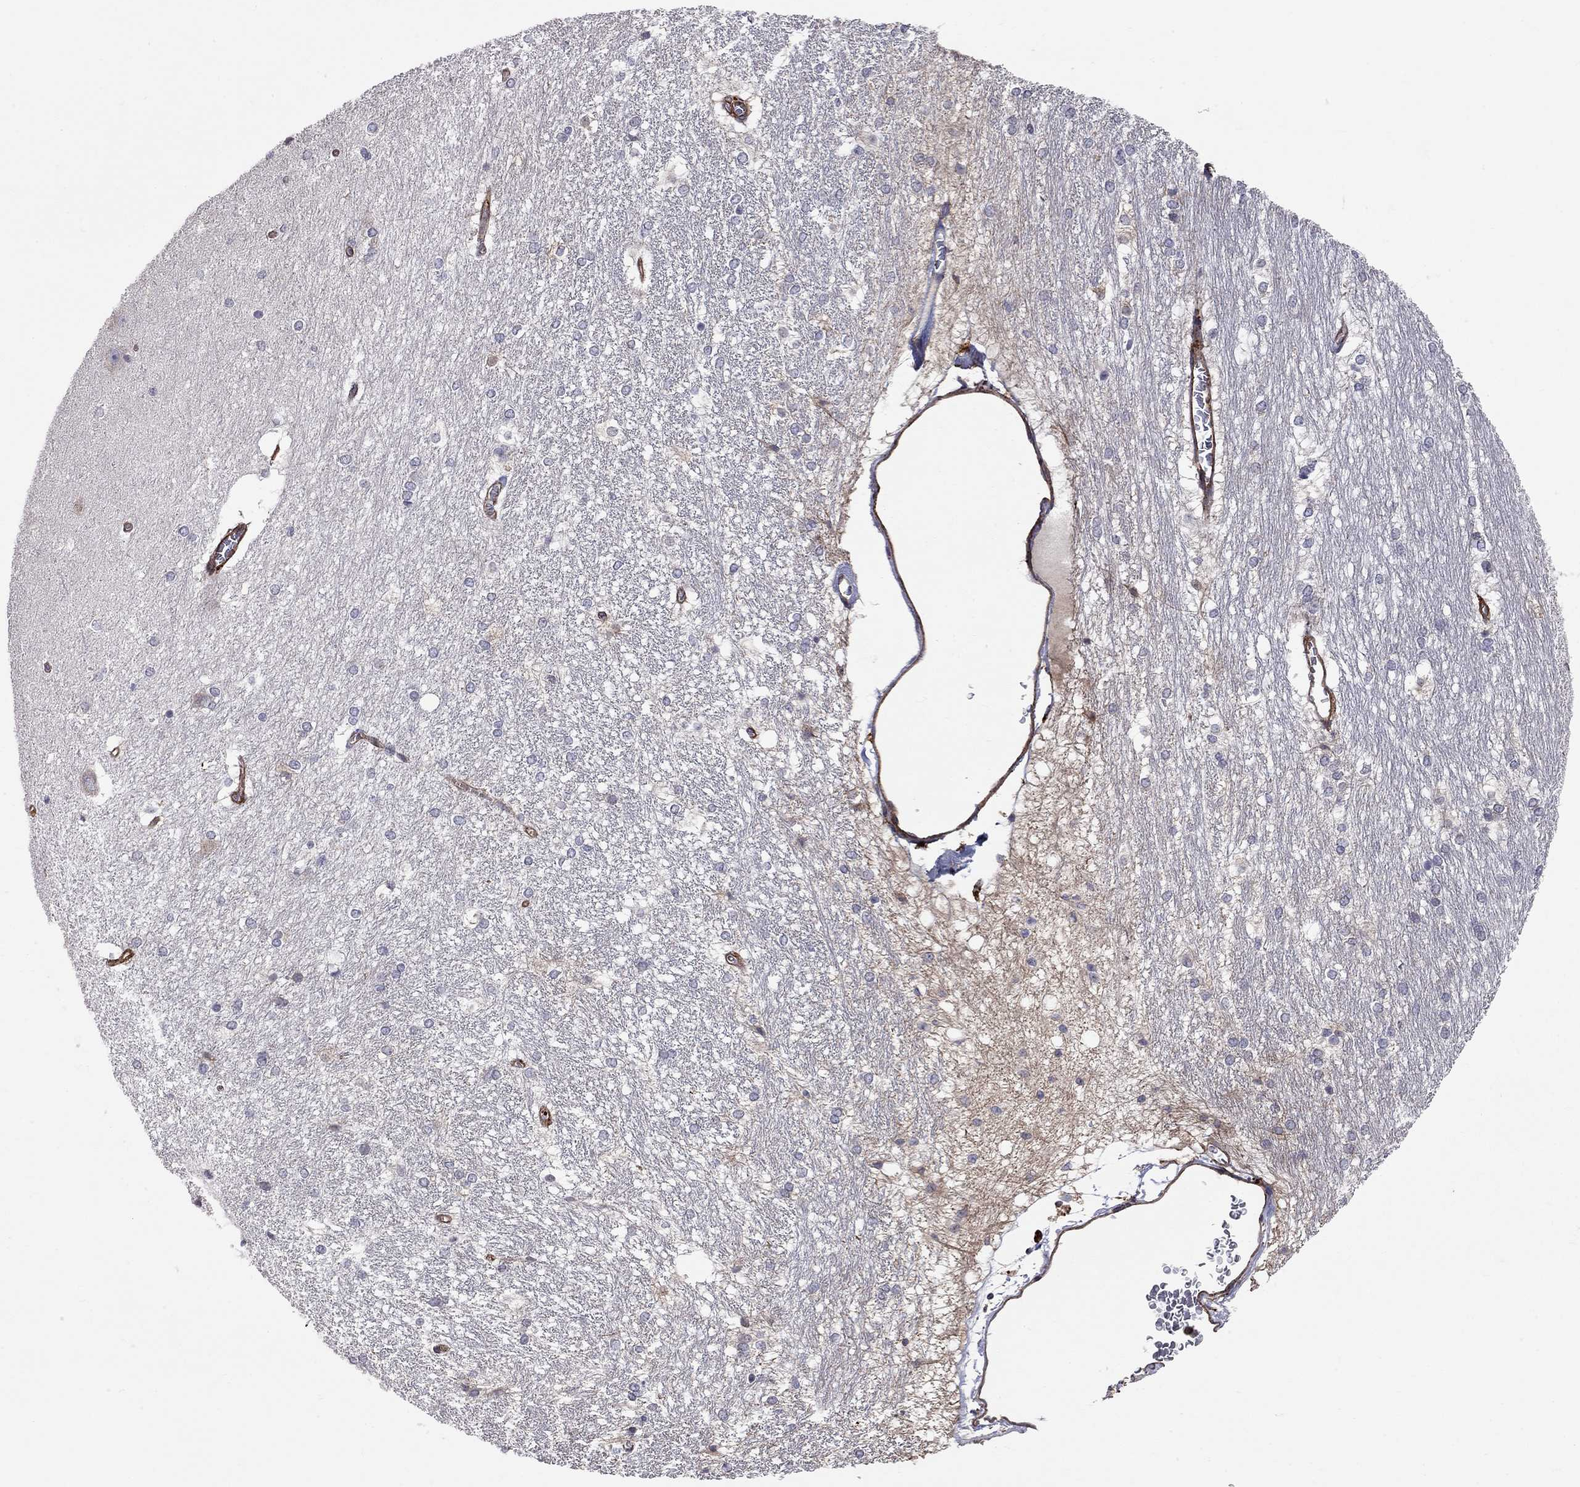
{"staining": {"intensity": "negative", "quantity": "none", "location": "none"}, "tissue": "hippocampus", "cell_type": "Glial cells", "image_type": "normal", "snomed": [{"axis": "morphology", "description": "Normal tissue, NOS"}, {"axis": "topography", "description": "Cerebral cortex"}, {"axis": "topography", "description": "Hippocampus"}], "caption": "A histopathology image of hippocampus stained for a protein demonstrates no brown staining in glial cells. (DAB immunohistochemistry (IHC) with hematoxylin counter stain).", "gene": "RASEF", "patient": {"sex": "female", "age": 19}}